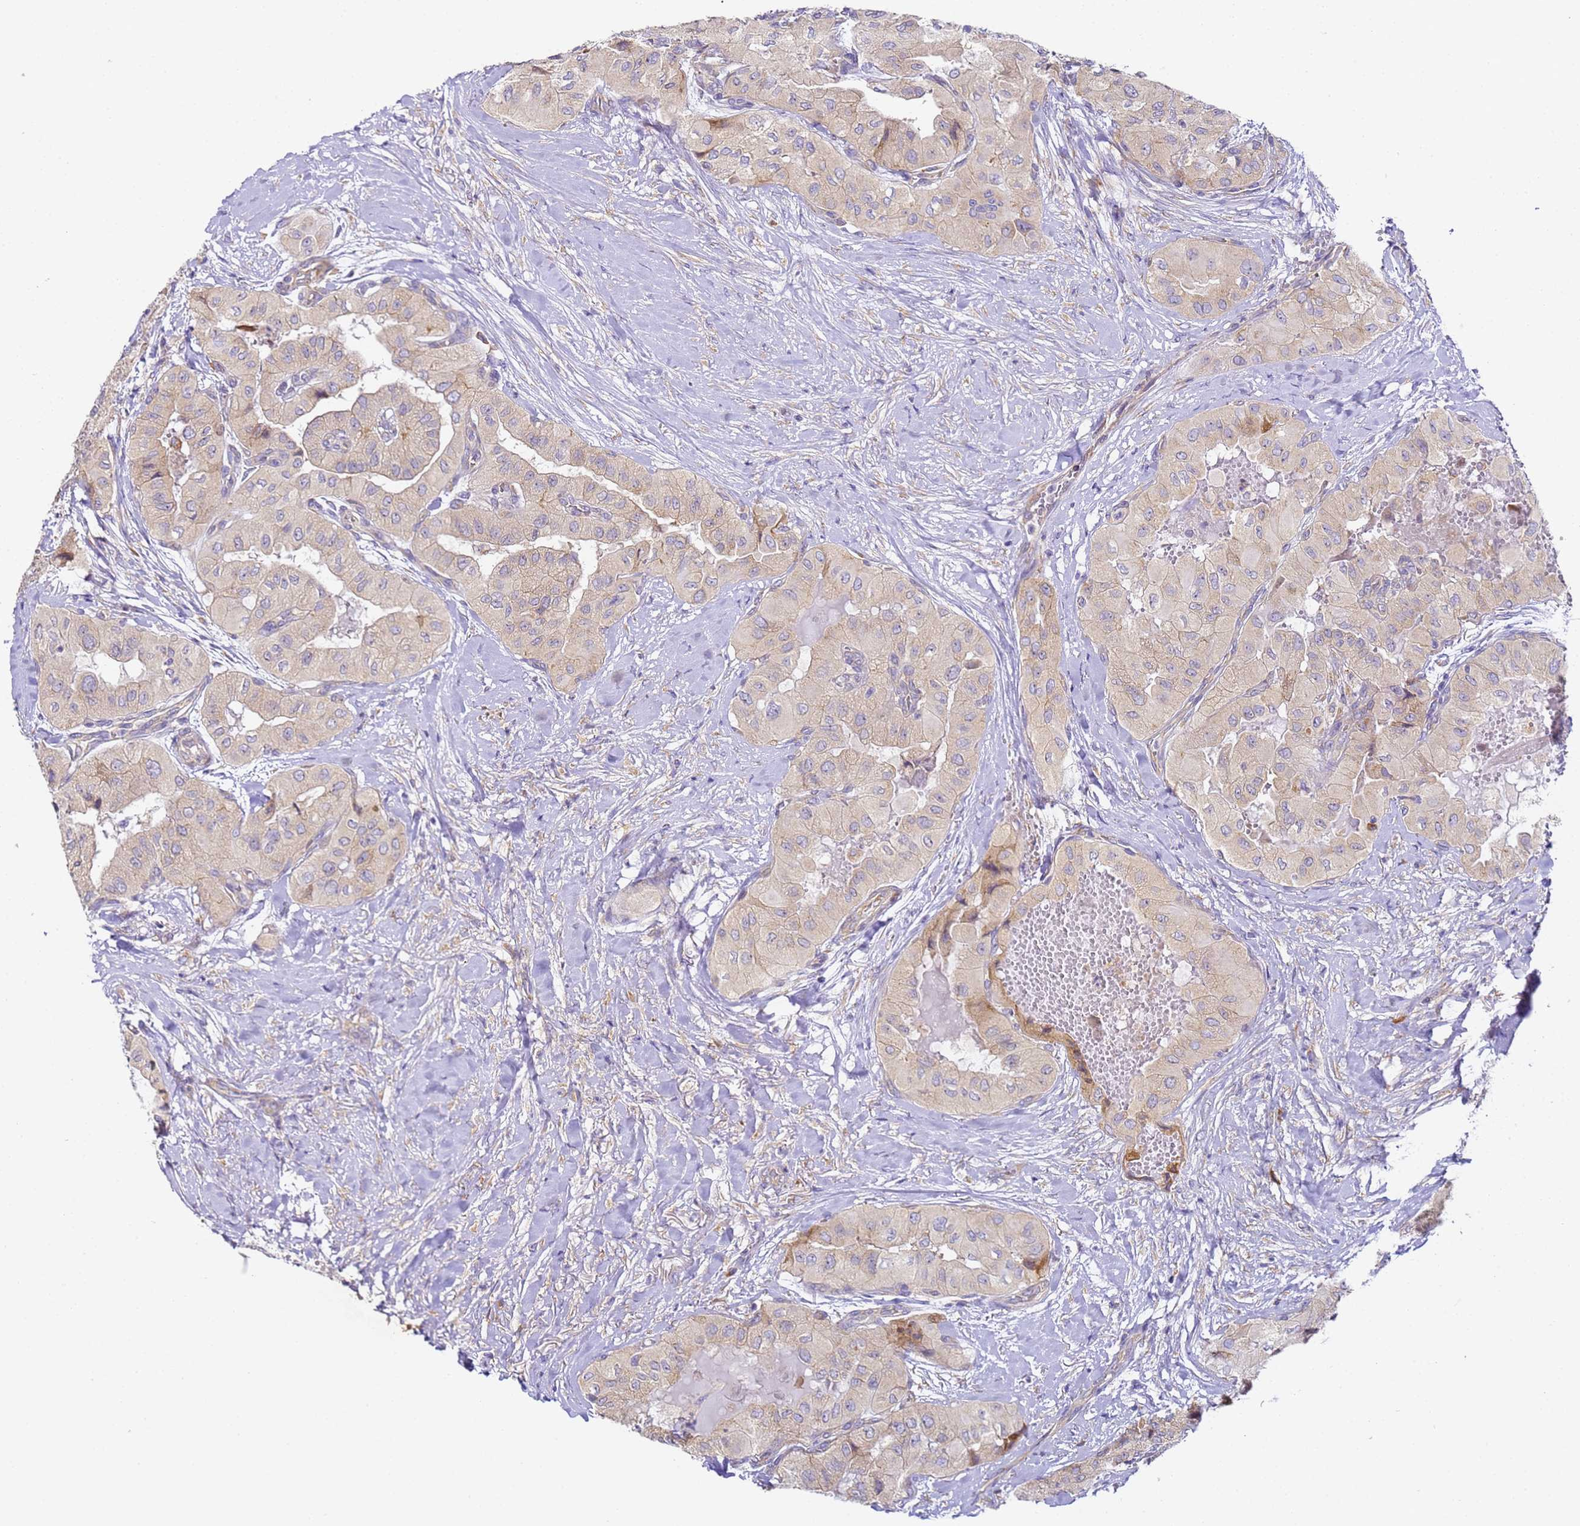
{"staining": {"intensity": "weak", "quantity": ">75%", "location": "cytoplasmic/membranous"}, "tissue": "thyroid cancer", "cell_type": "Tumor cells", "image_type": "cancer", "snomed": [{"axis": "morphology", "description": "Papillary adenocarcinoma, NOS"}, {"axis": "topography", "description": "Thyroid gland"}], "caption": "A brown stain labels weak cytoplasmic/membranous expression of a protein in human thyroid cancer tumor cells.", "gene": "RPL13A", "patient": {"sex": "female", "age": 59}}